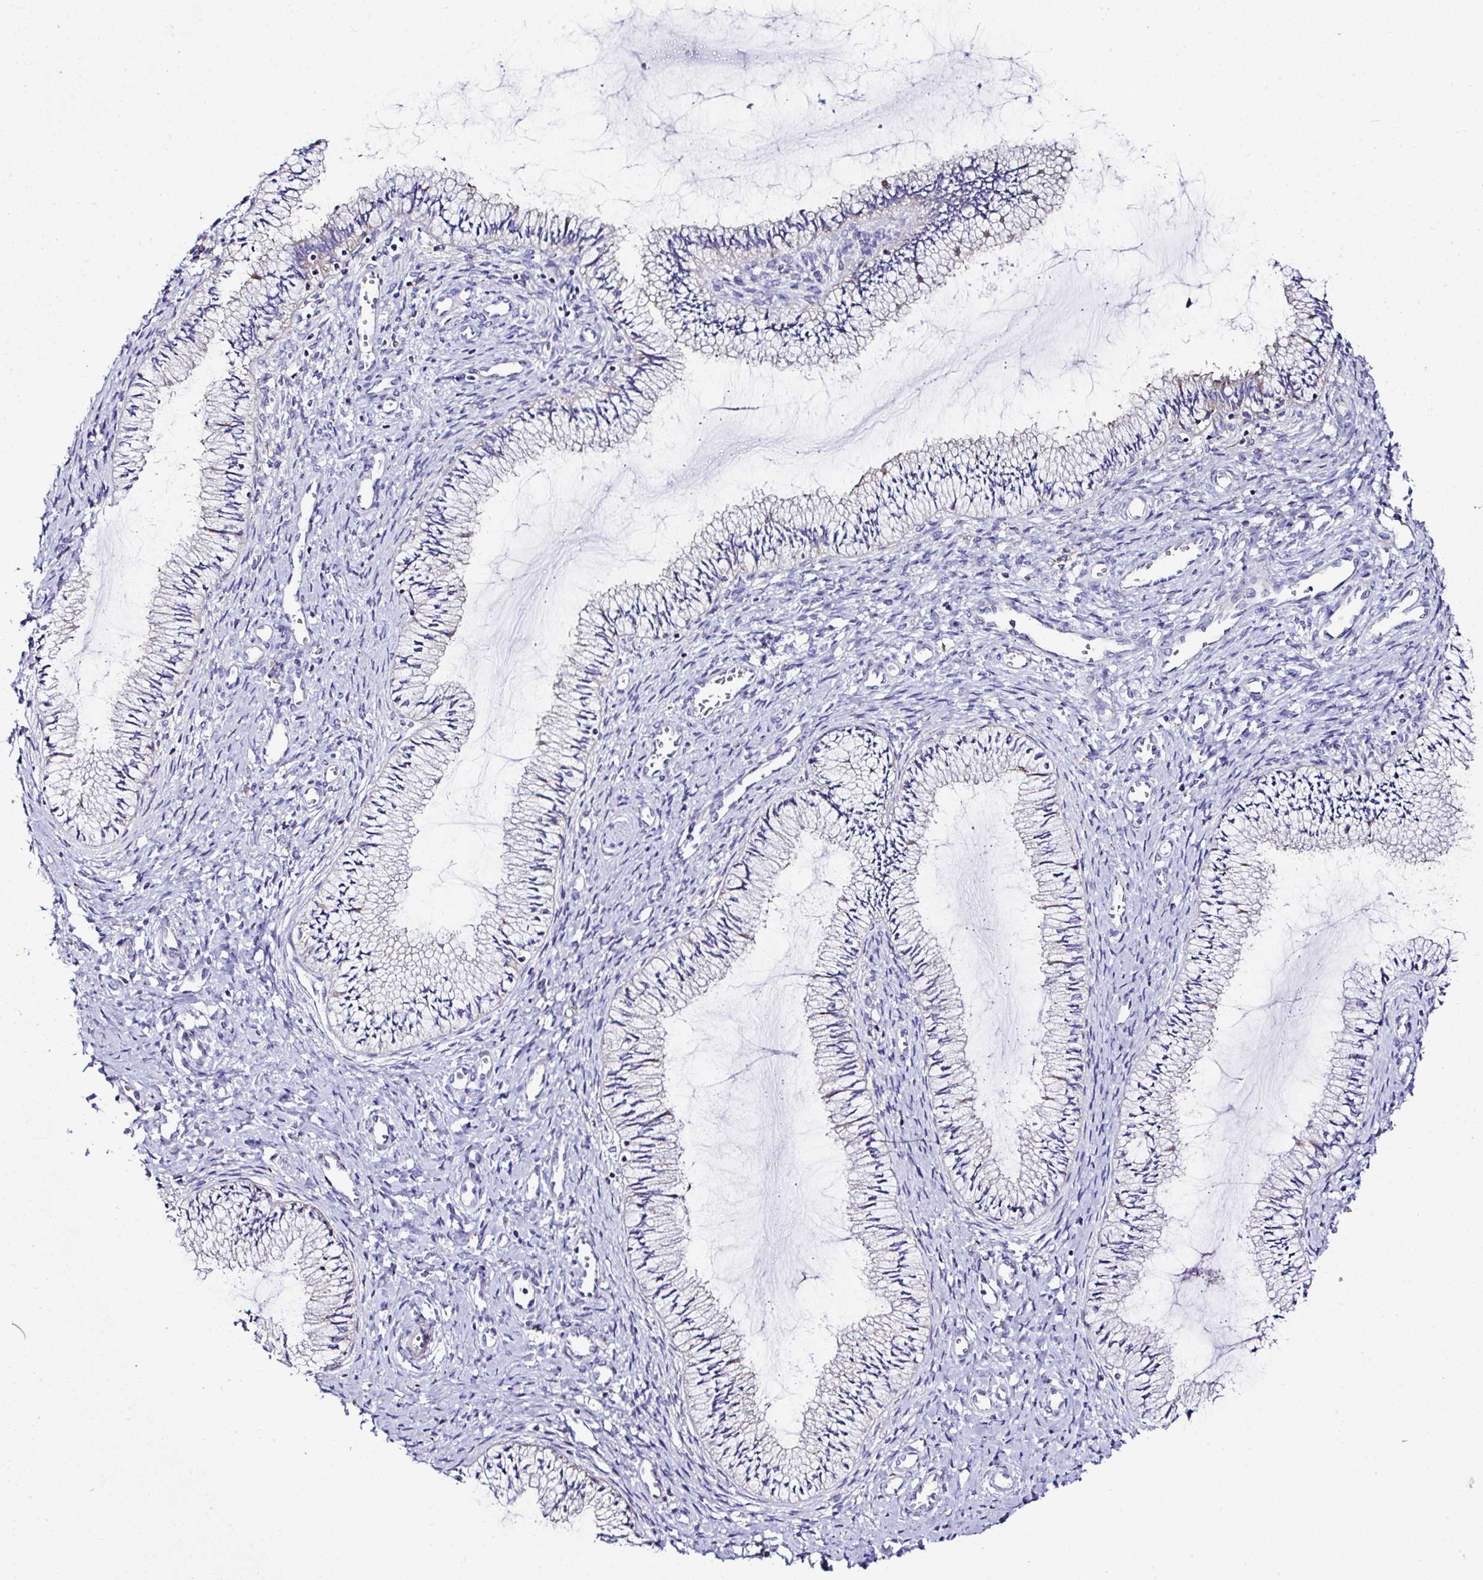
{"staining": {"intensity": "negative", "quantity": "none", "location": "none"}, "tissue": "cervix", "cell_type": "Glandular cells", "image_type": "normal", "snomed": [{"axis": "morphology", "description": "Normal tissue, NOS"}, {"axis": "topography", "description": "Cervix"}], "caption": "Immunohistochemistry image of unremarkable cervix: human cervix stained with DAB (3,3'-diaminobenzidine) displays no significant protein positivity in glandular cells.", "gene": "OR4P4", "patient": {"sex": "female", "age": 24}}